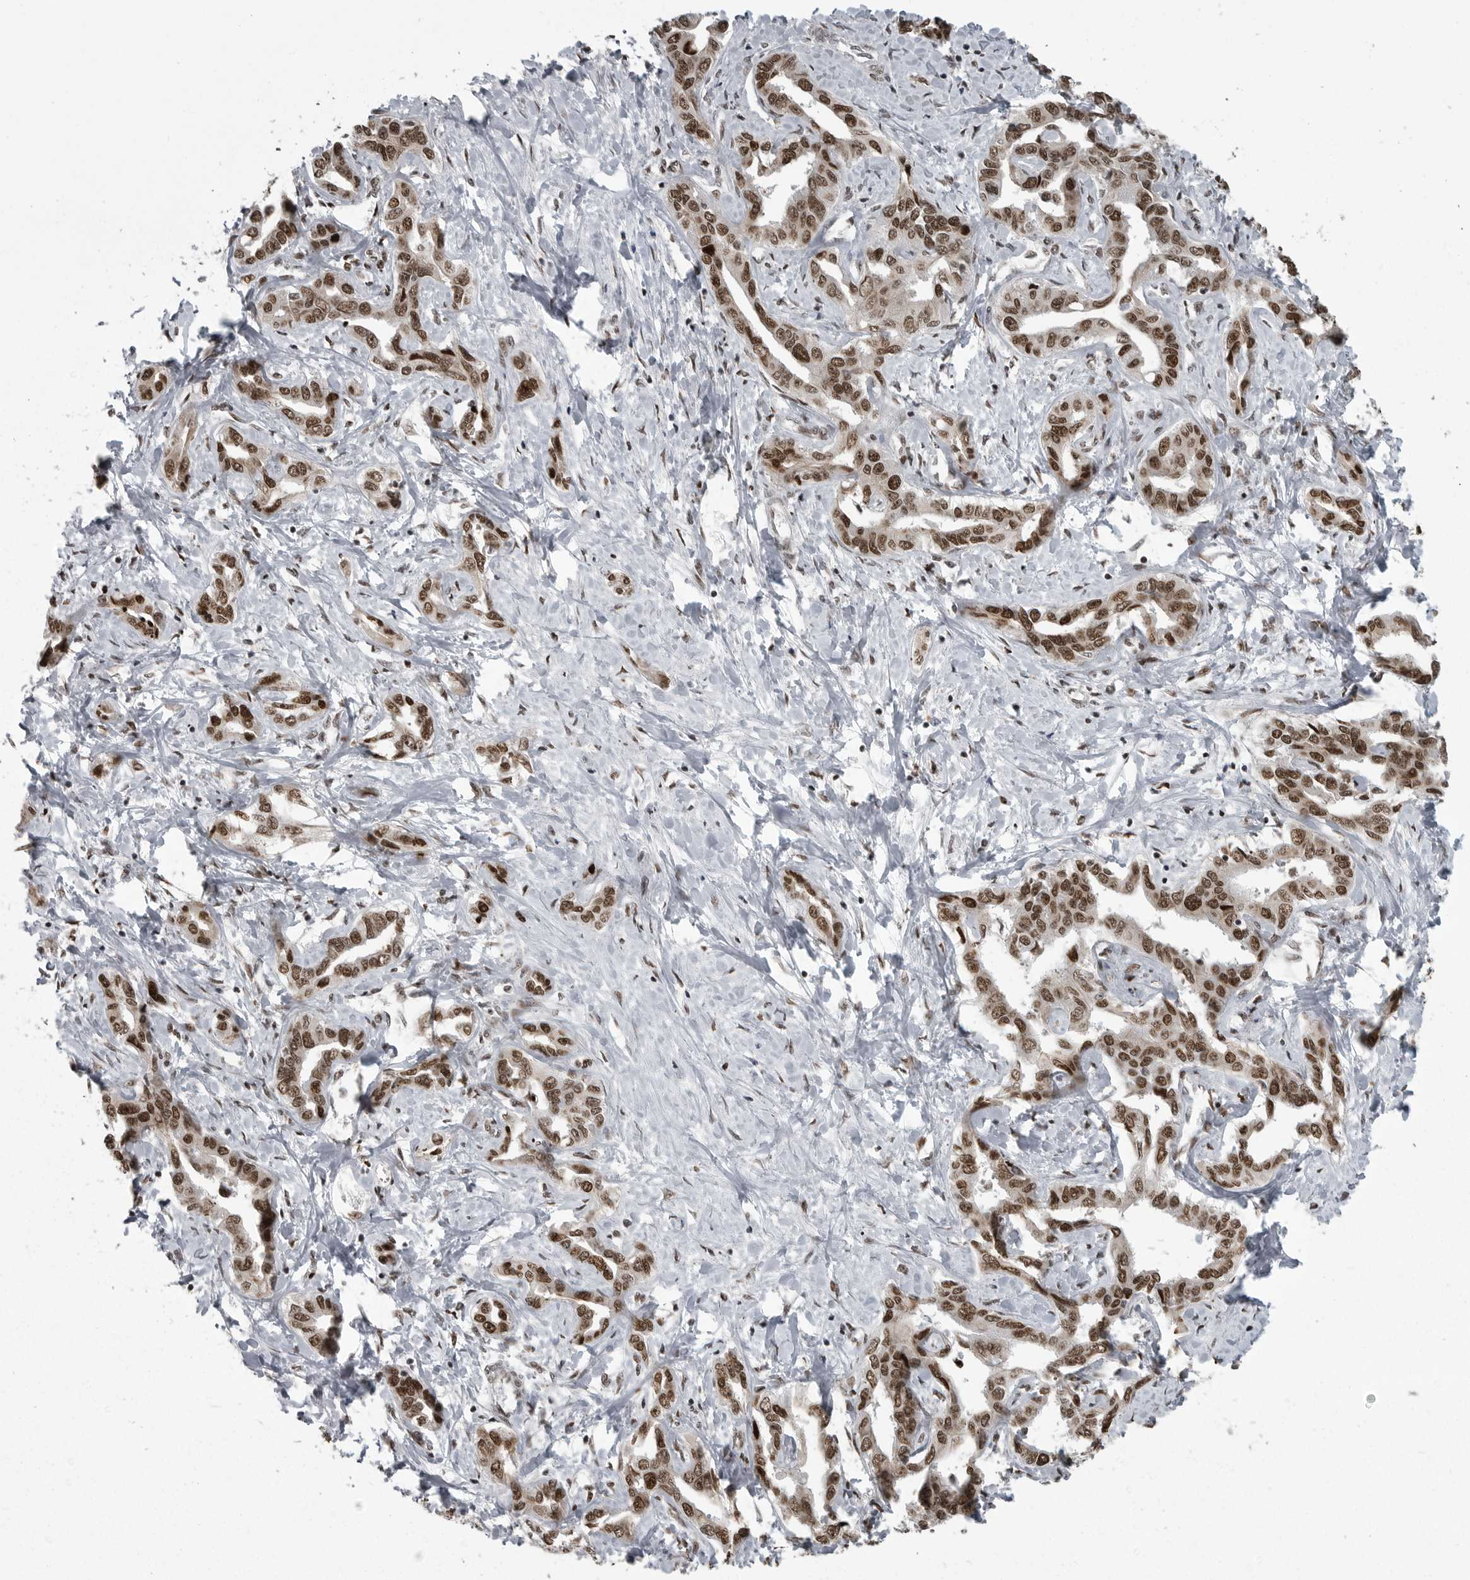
{"staining": {"intensity": "strong", "quantity": ">75%", "location": "nuclear"}, "tissue": "liver cancer", "cell_type": "Tumor cells", "image_type": "cancer", "snomed": [{"axis": "morphology", "description": "Cholangiocarcinoma"}, {"axis": "topography", "description": "Liver"}], "caption": "Approximately >75% of tumor cells in human liver cancer reveal strong nuclear protein expression as visualized by brown immunohistochemical staining.", "gene": "YAF2", "patient": {"sex": "male", "age": 59}}